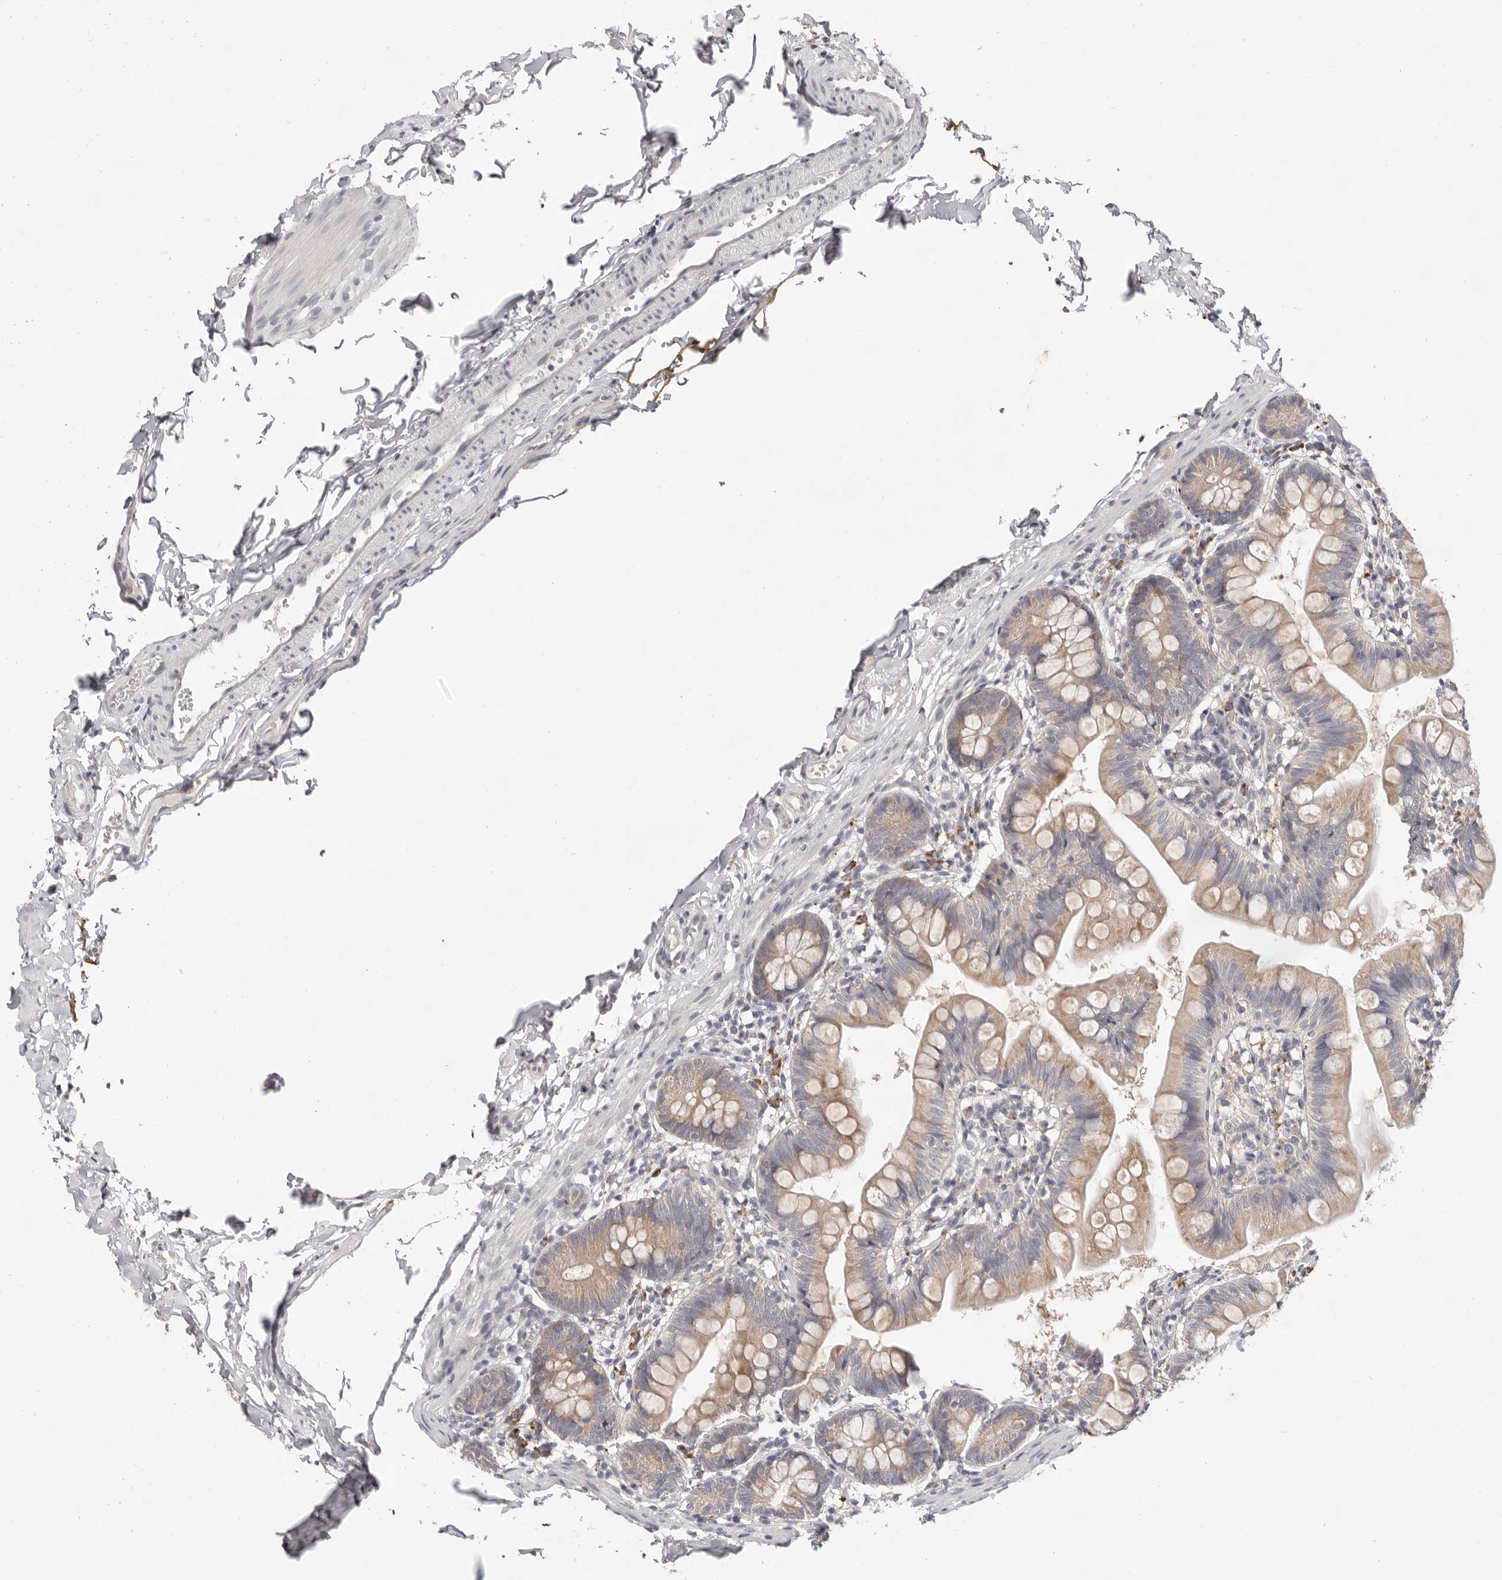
{"staining": {"intensity": "moderate", "quantity": ">75%", "location": "cytoplasmic/membranous"}, "tissue": "small intestine", "cell_type": "Glandular cells", "image_type": "normal", "snomed": [{"axis": "morphology", "description": "Normal tissue, NOS"}, {"axis": "topography", "description": "Small intestine"}], "caption": "Small intestine stained with immunohistochemistry (IHC) displays moderate cytoplasmic/membranous staining in approximately >75% of glandular cells.", "gene": "WDR77", "patient": {"sex": "male", "age": 7}}